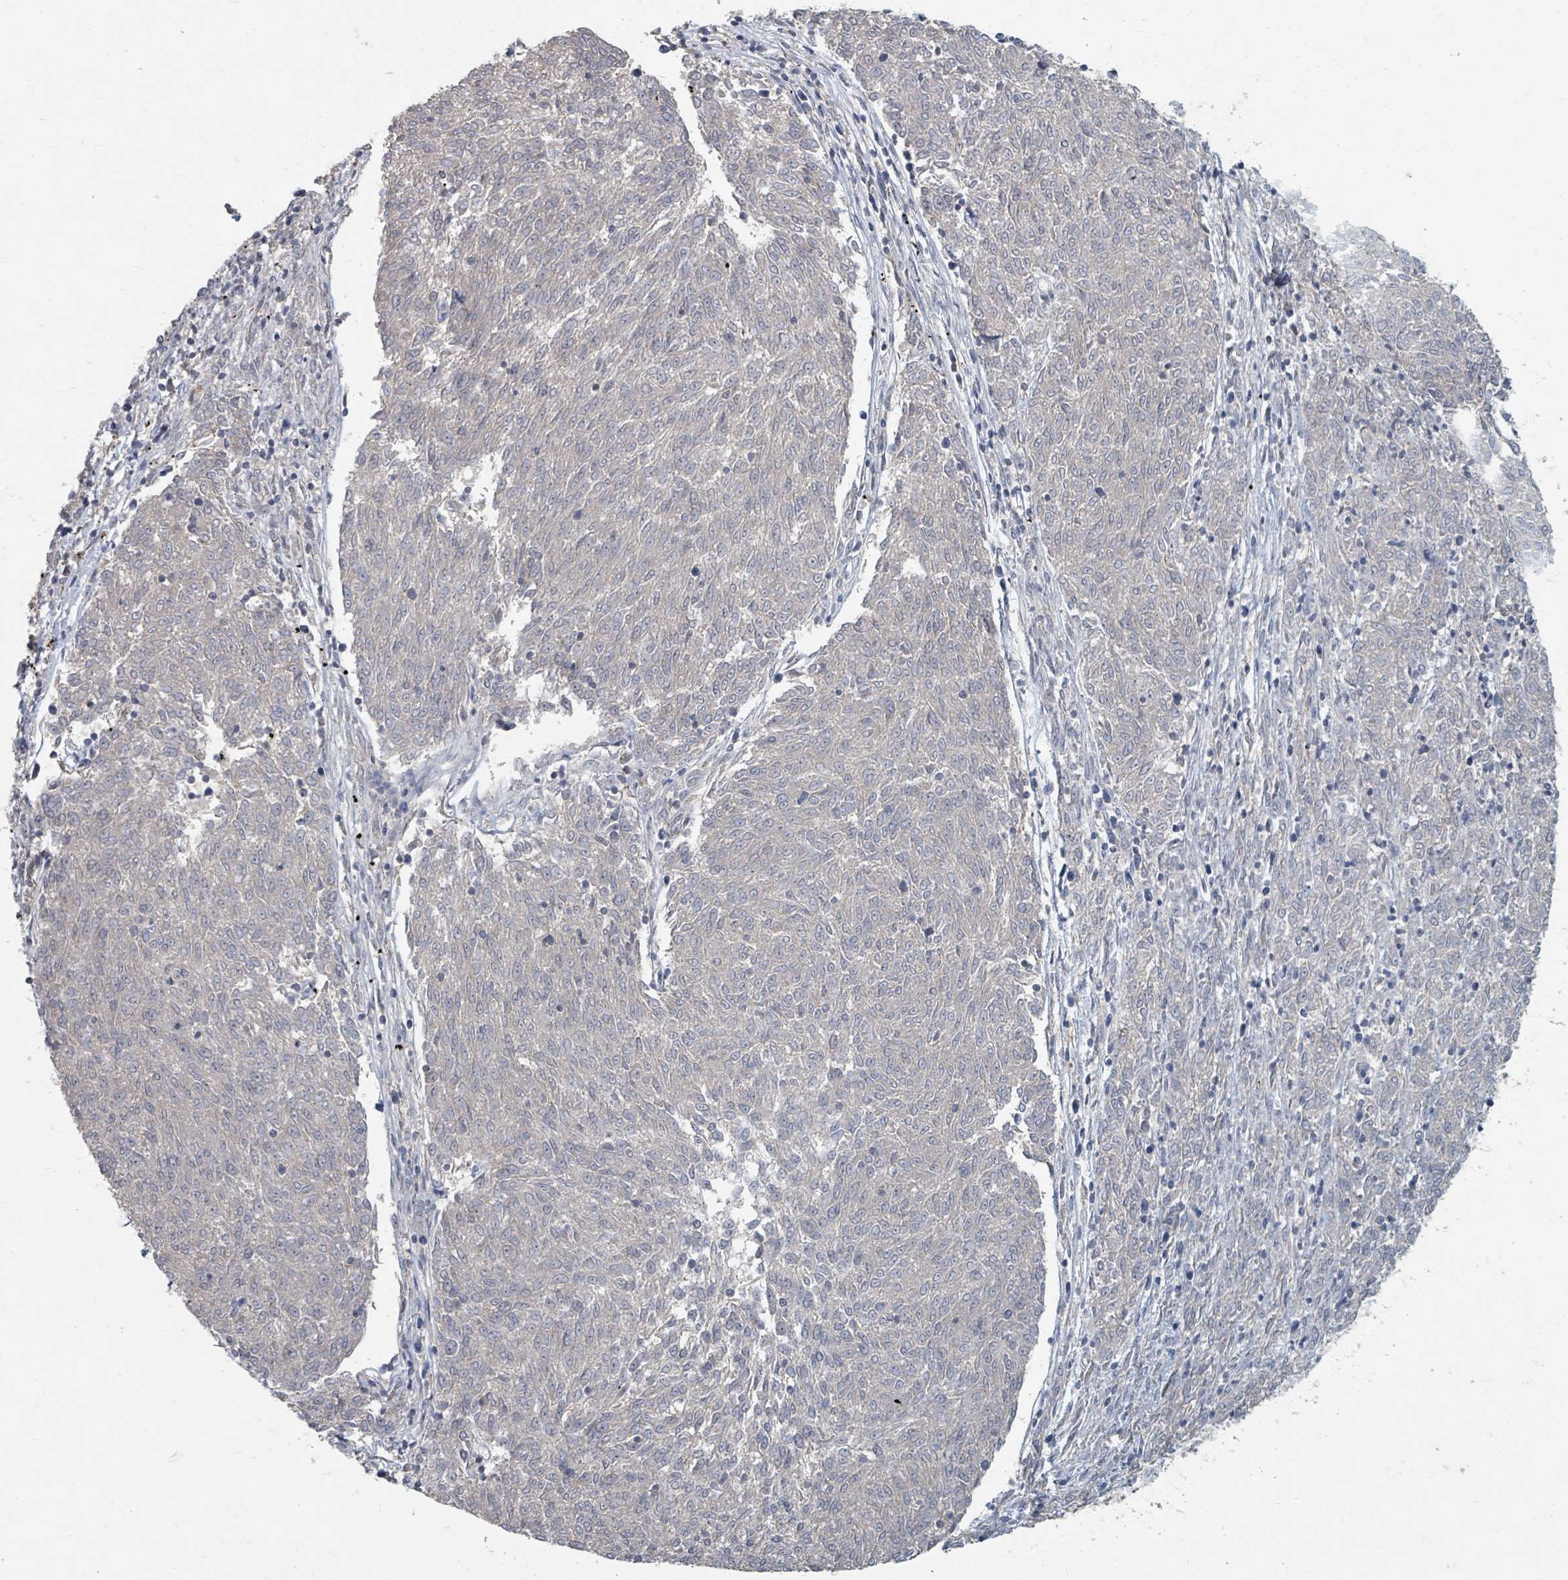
{"staining": {"intensity": "negative", "quantity": "none", "location": "none"}, "tissue": "melanoma", "cell_type": "Tumor cells", "image_type": "cancer", "snomed": [{"axis": "morphology", "description": "Malignant melanoma, NOS"}, {"axis": "topography", "description": "Skin"}], "caption": "An immunohistochemistry histopathology image of malignant melanoma is shown. There is no staining in tumor cells of malignant melanoma.", "gene": "ARGFX", "patient": {"sex": "female", "age": 72}}